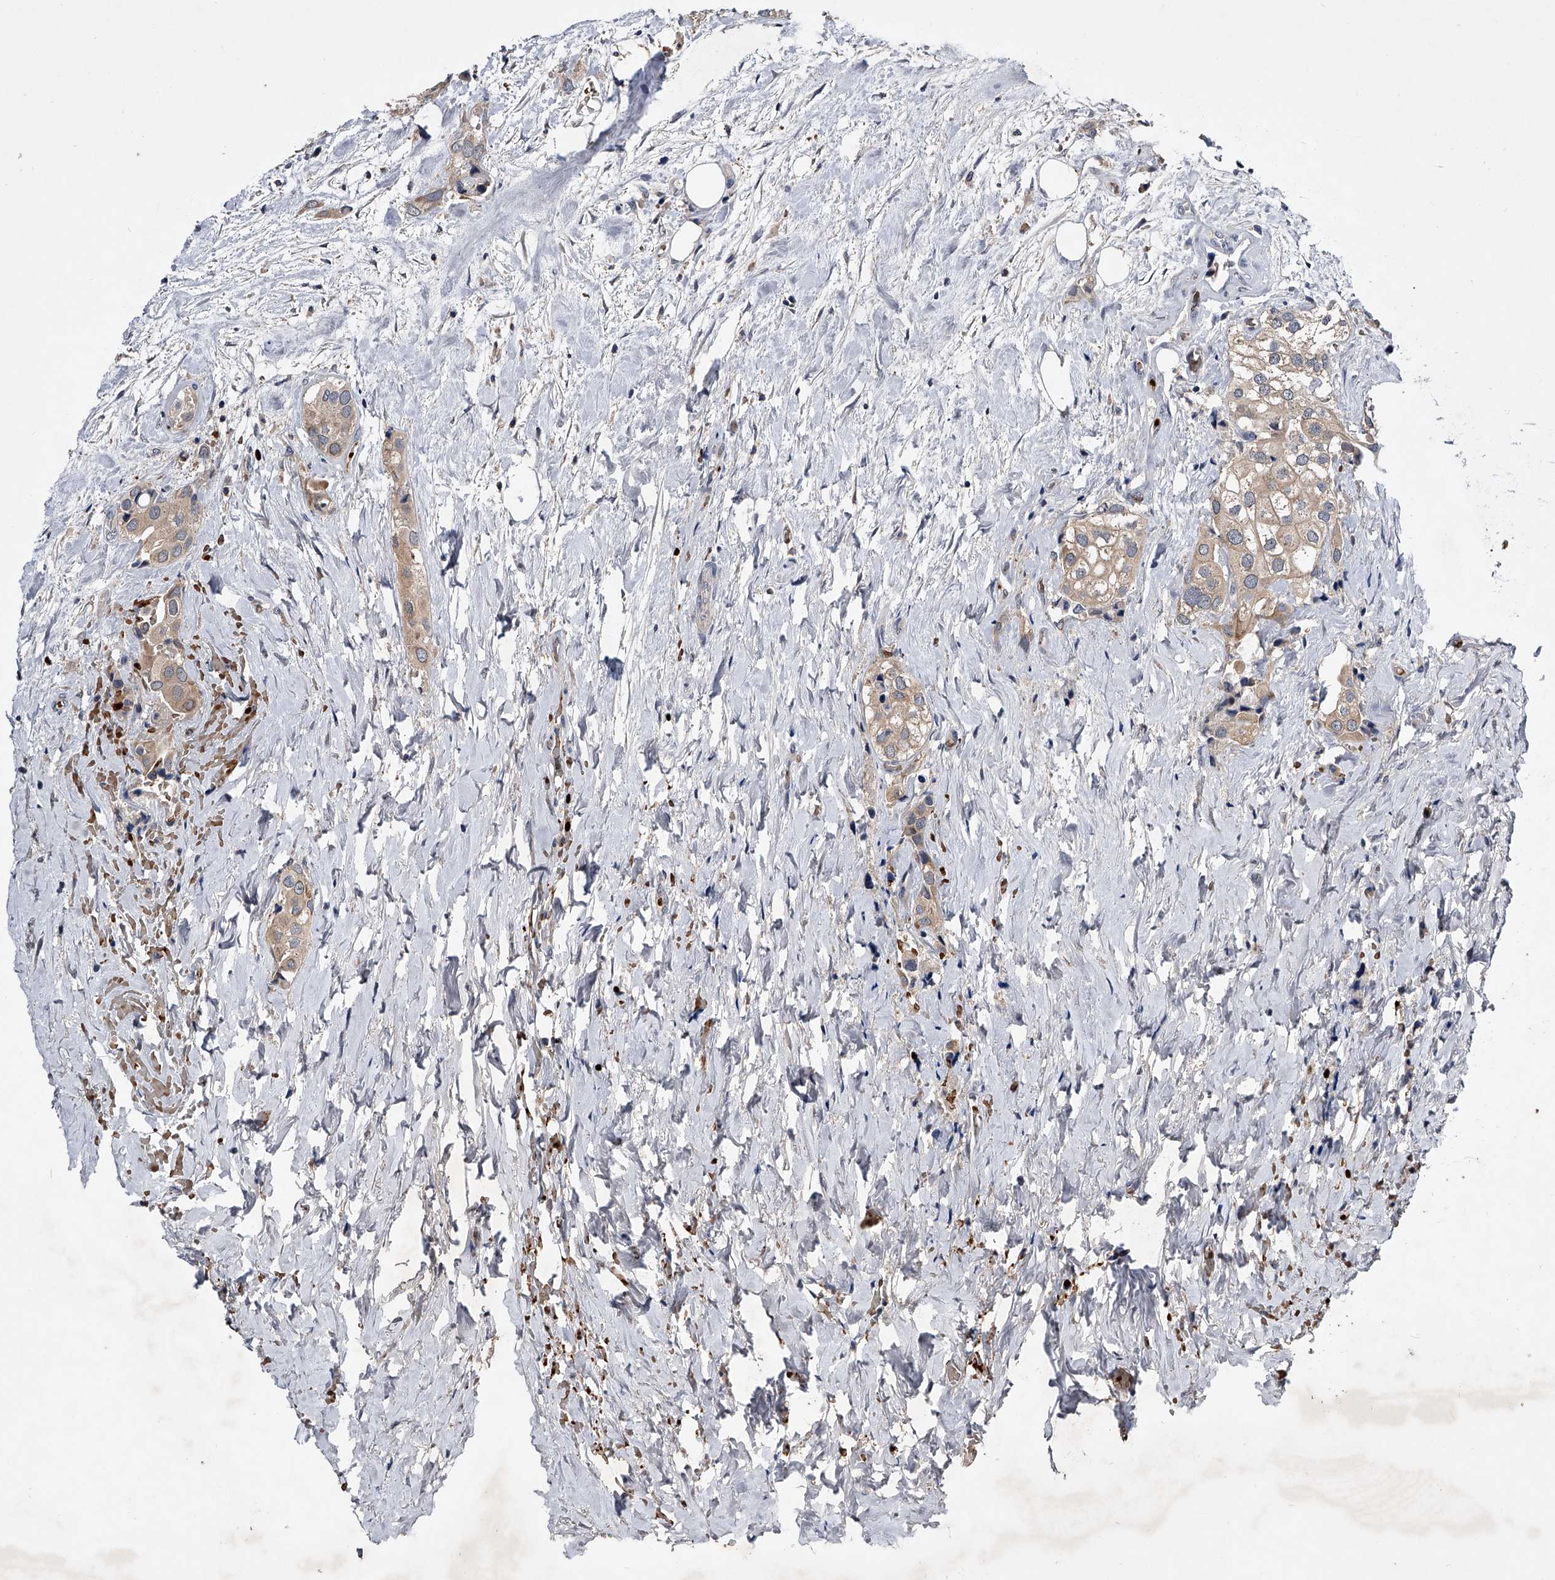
{"staining": {"intensity": "weak", "quantity": ">75%", "location": "cytoplasmic/membranous"}, "tissue": "urothelial cancer", "cell_type": "Tumor cells", "image_type": "cancer", "snomed": [{"axis": "morphology", "description": "Urothelial carcinoma, High grade"}, {"axis": "topography", "description": "Urinary bladder"}], "caption": "This is an image of IHC staining of high-grade urothelial carcinoma, which shows weak positivity in the cytoplasmic/membranous of tumor cells.", "gene": "ZNF30", "patient": {"sex": "male", "age": 64}}